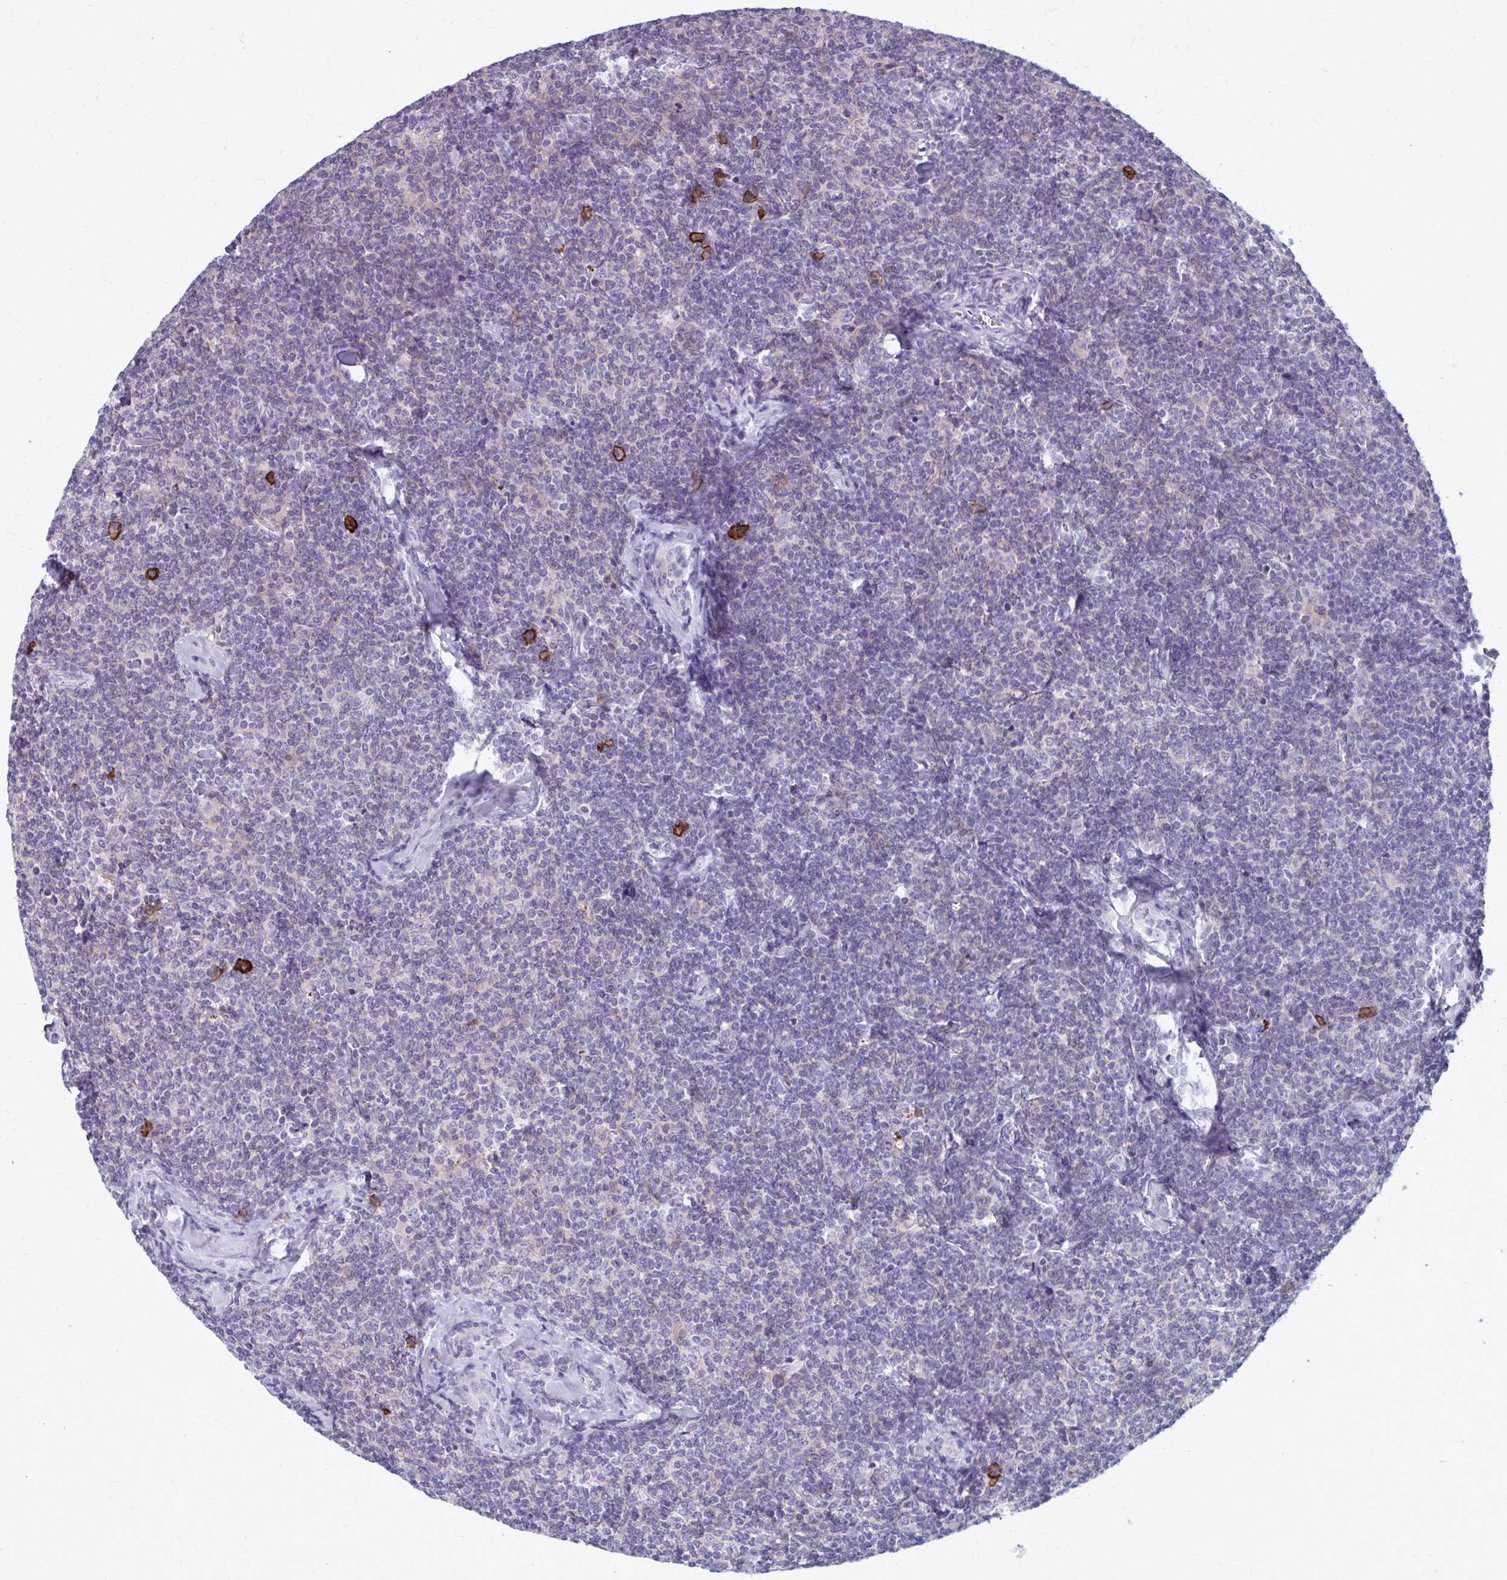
{"staining": {"intensity": "negative", "quantity": "none", "location": "none"}, "tissue": "lymphoma", "cell_type": "Tumor cells", "image_type": "cancer", "snomed": [{"axis": "morphology", "description": "Malignant lymphoma, non-Hodgkin's type, Low grade"}, {"axis": "topography", "description": "Lymph node"}], "caption": "Tumor cells are negative for protein expression in human lymphoma. (DAB (3,3'-diaminobenzidine) immunohistochemistry (IHC) visualized using brightfield microscopy, high magnification).", "gene": "CD38", "patient": {"sex": "female", "age": 56}}